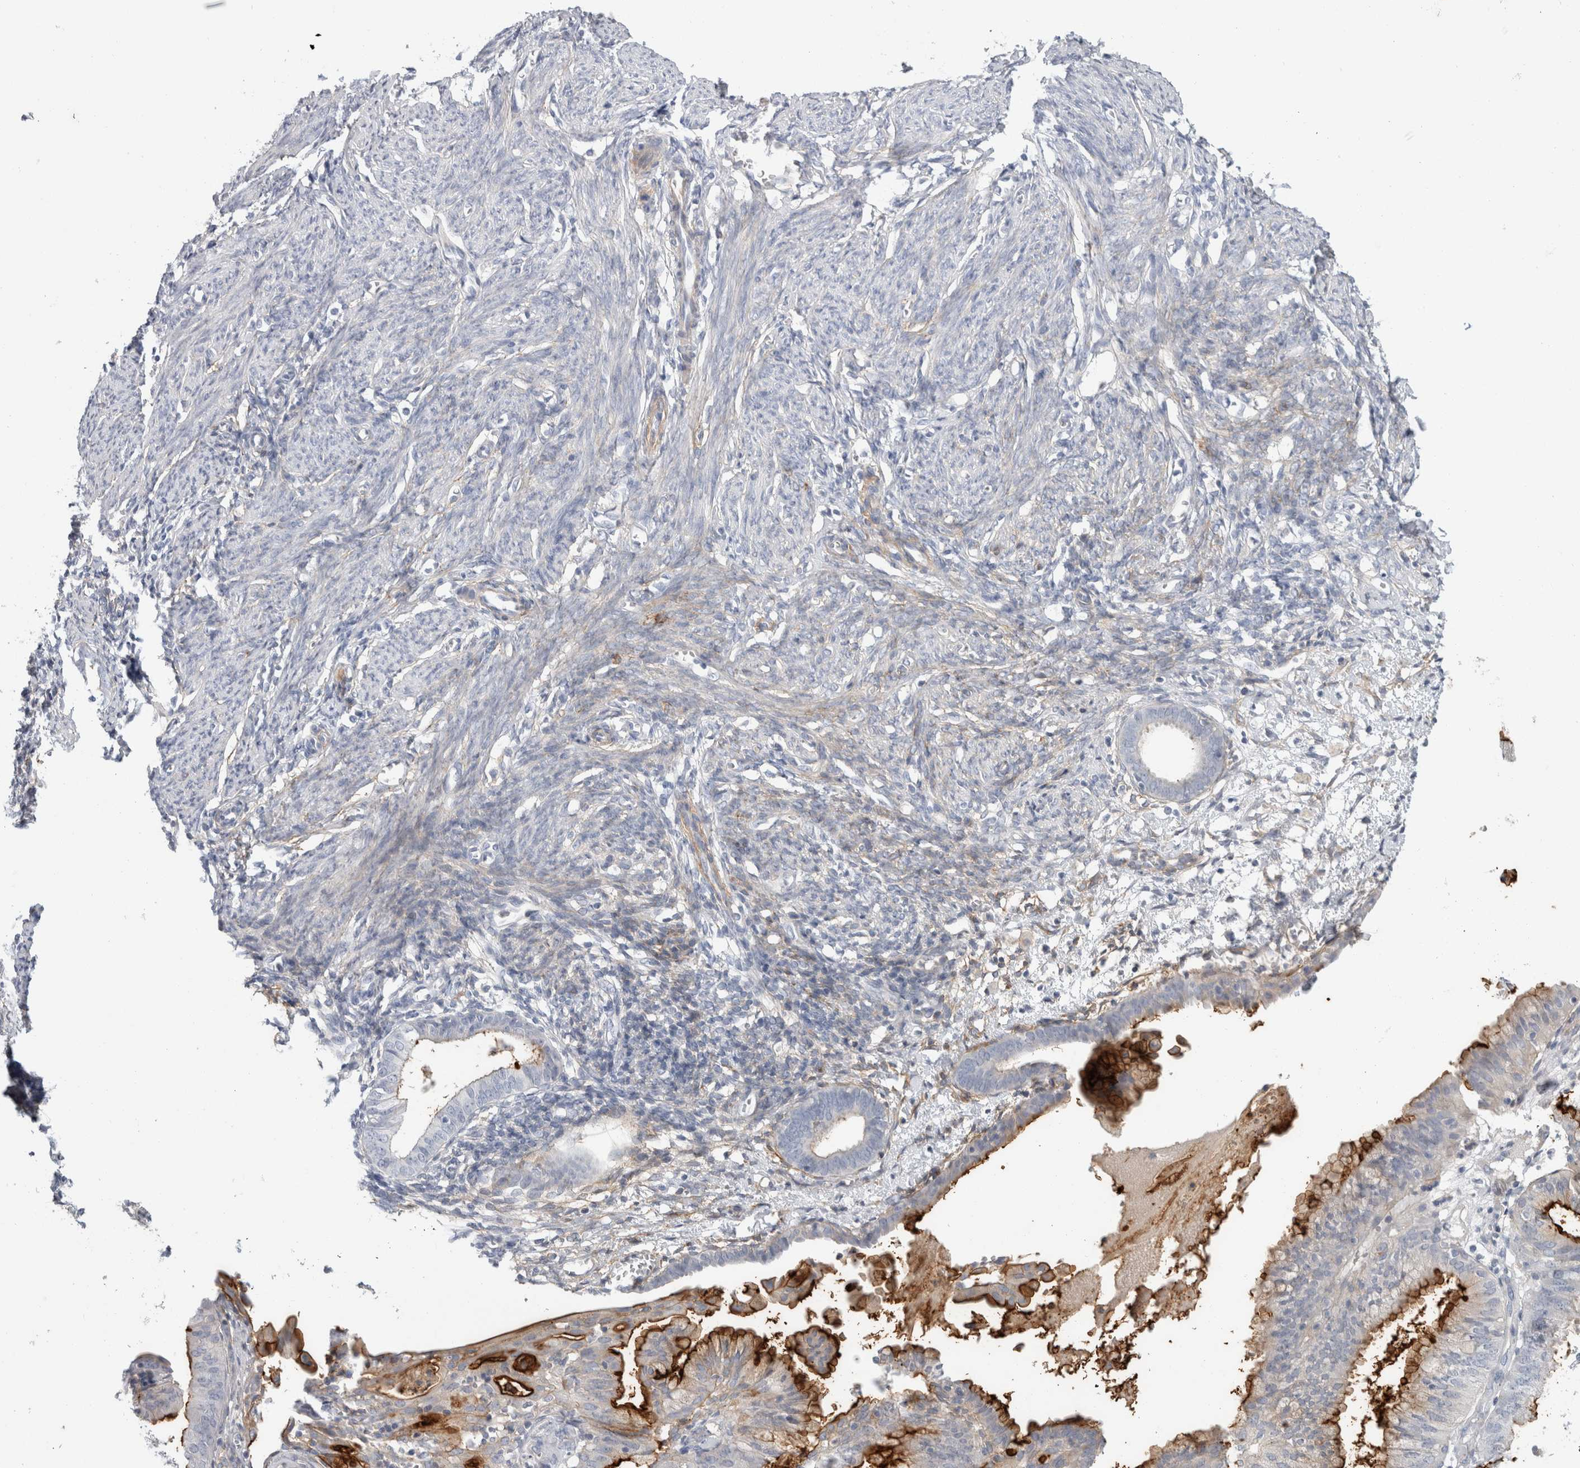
{"staining": {"intensity": "negative", "quantity": "none", "location": "none"}, "tissue": "endometrium", "cell_type": "Cells in endometrial stroma", "image_type": "normal", "snomed": [{"axis": "morphology", "description": "Normal tissue, NOS"}, {"axis": "morphology", "description": "Adenocarcinoma, NOS"}, {"axis": "topography", "description": "Endometrium"}], "caption": "Histopathology image shows no significant protein positivity in cells in endometrial stroma of unremarkable endometrium.", "gene": "CD55", "patient": {"sex": "female", "age": 57}}